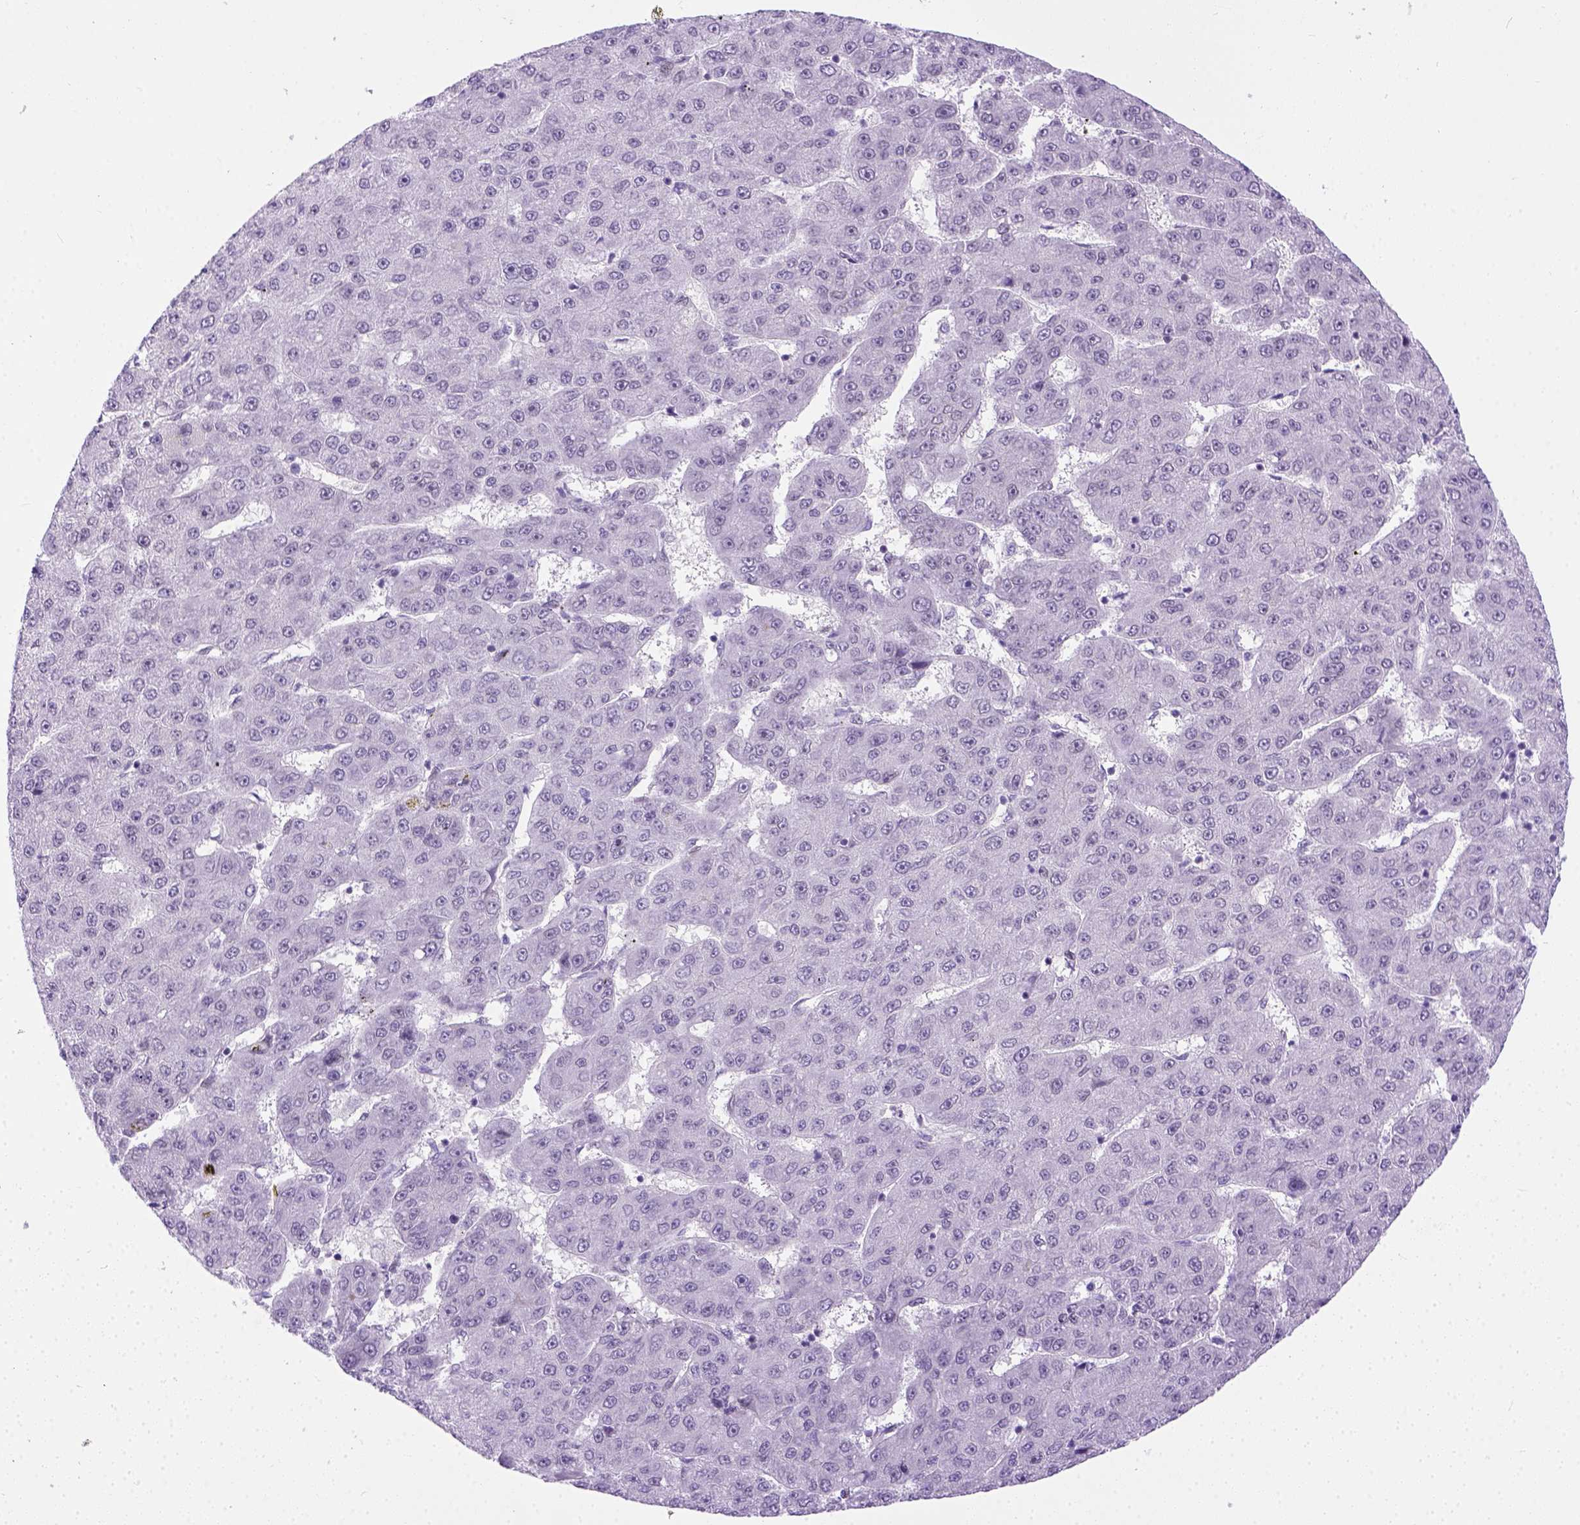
{"staining": {"intensity": "negative", "quantity": "none", "location": "none"}, "tissue": "liver cancer", "cell_type": "Tumor cells", "image_type": "cancer", "snomed": [{"axis": "morphology", "description": "Carcinoma, Hepatocellular, NOS"}, {"axis": "topography", "description": "Liver"}], "caption": "Tumor cells show no significant protein positivity in liver cancer (hepatocellular carcinoma). The staining is performed using DAB (3,3'-diaminobenzidine) brown chromogen with nuclei counter-stained in using hematoxylin.", "gene": "FAM184B", "patient": {"sex": "male", "age": 67}}